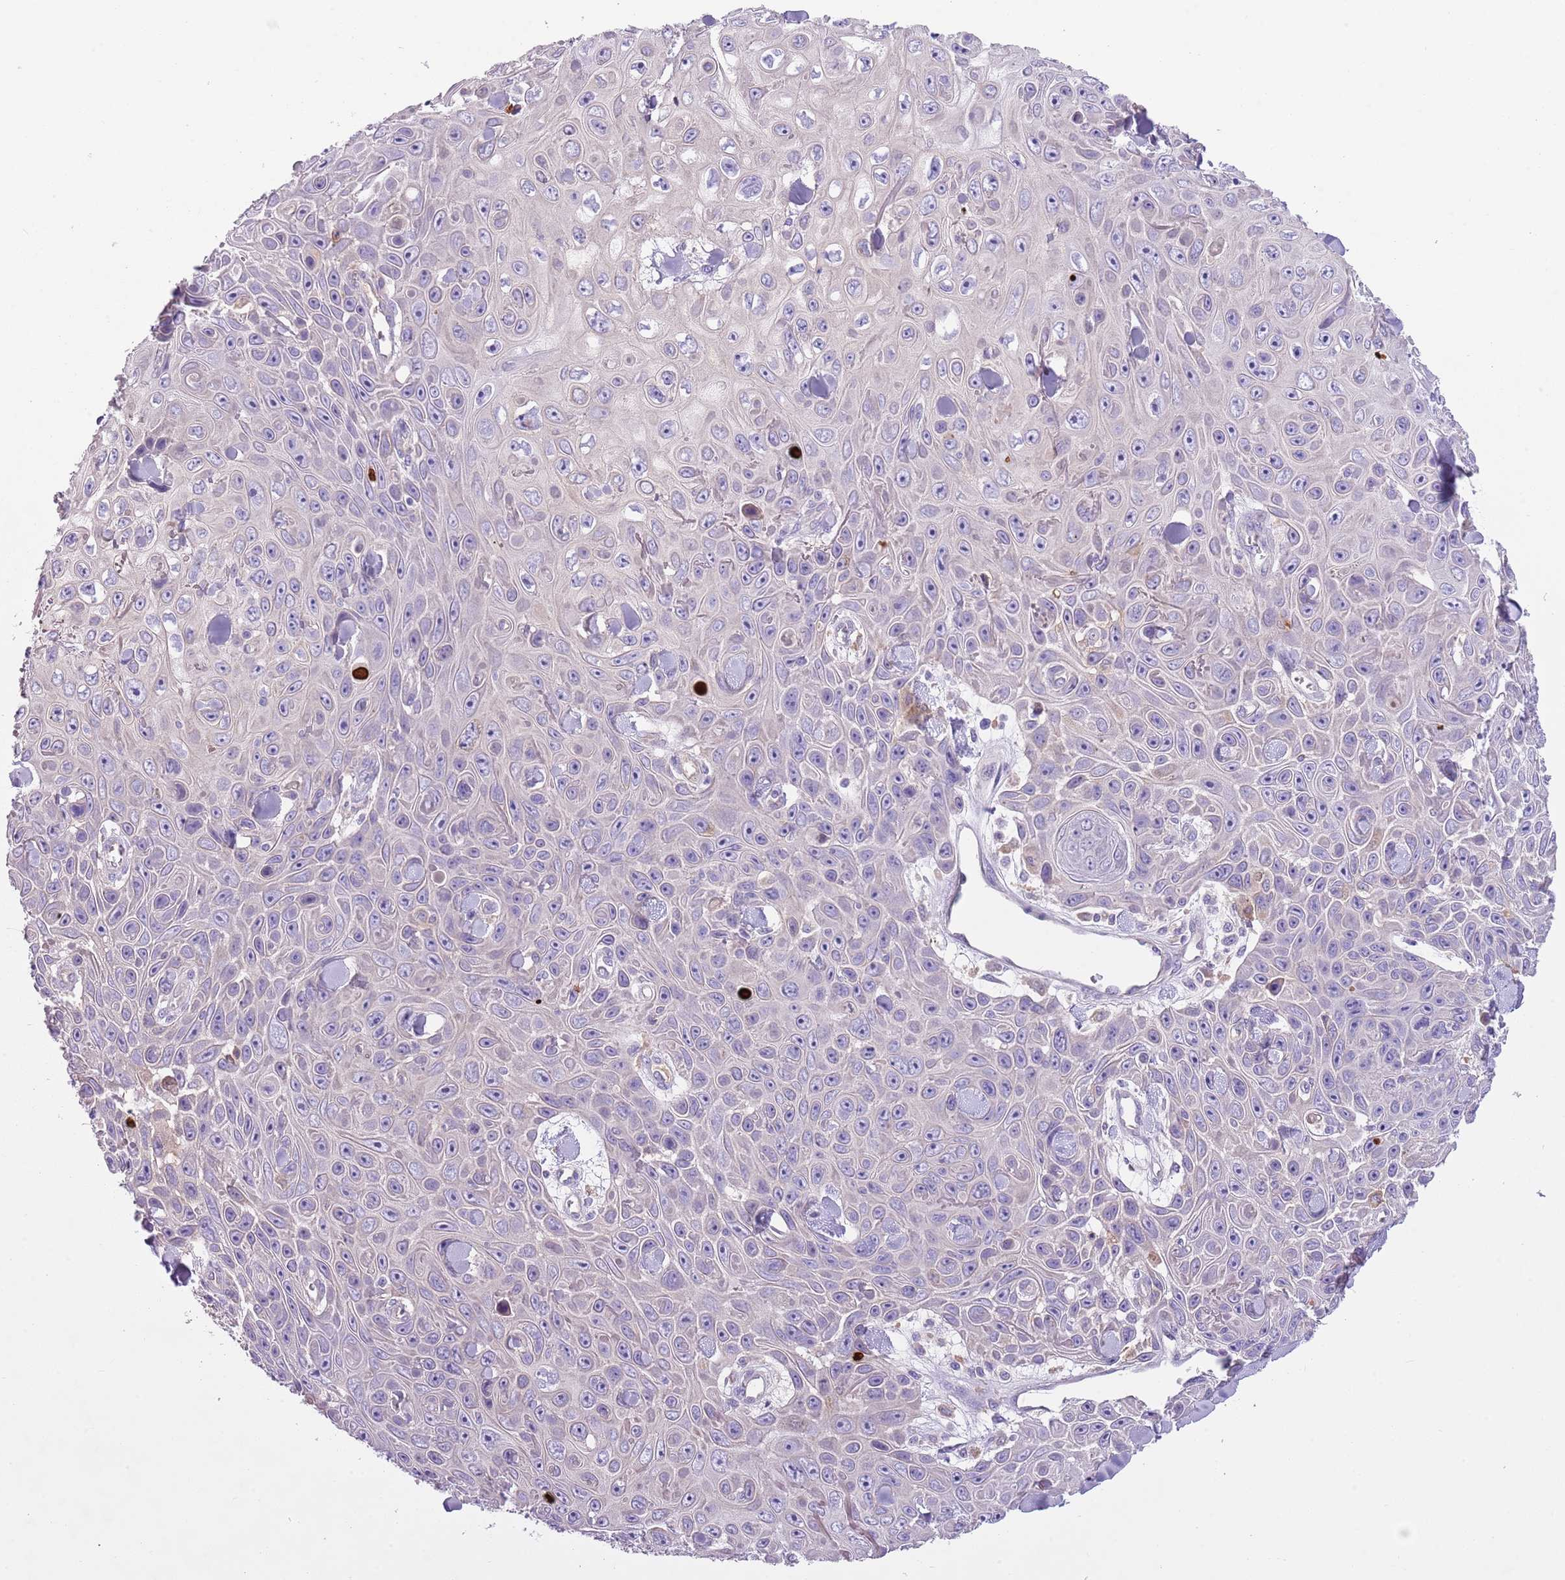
{"staining": {"intensity": "negative", "quantity": "none", "location": "none"}, "tissue": "skin cancer", "cell_type": "Tumor cells", "image_type": "cancer", "snomed": [{"axis": "morphology", "description": "Squamous cell carcinoma, NOS"}, {"axis": "topography", "description": "Skin"}], "caption": "High power microscopy micrograph of an IHC histopathology image of skin squamous cell carcinoma, revealing no significant staining in tumor cells.", "gene": "HES3", "patient": {"sex": "male", "age": 82}}